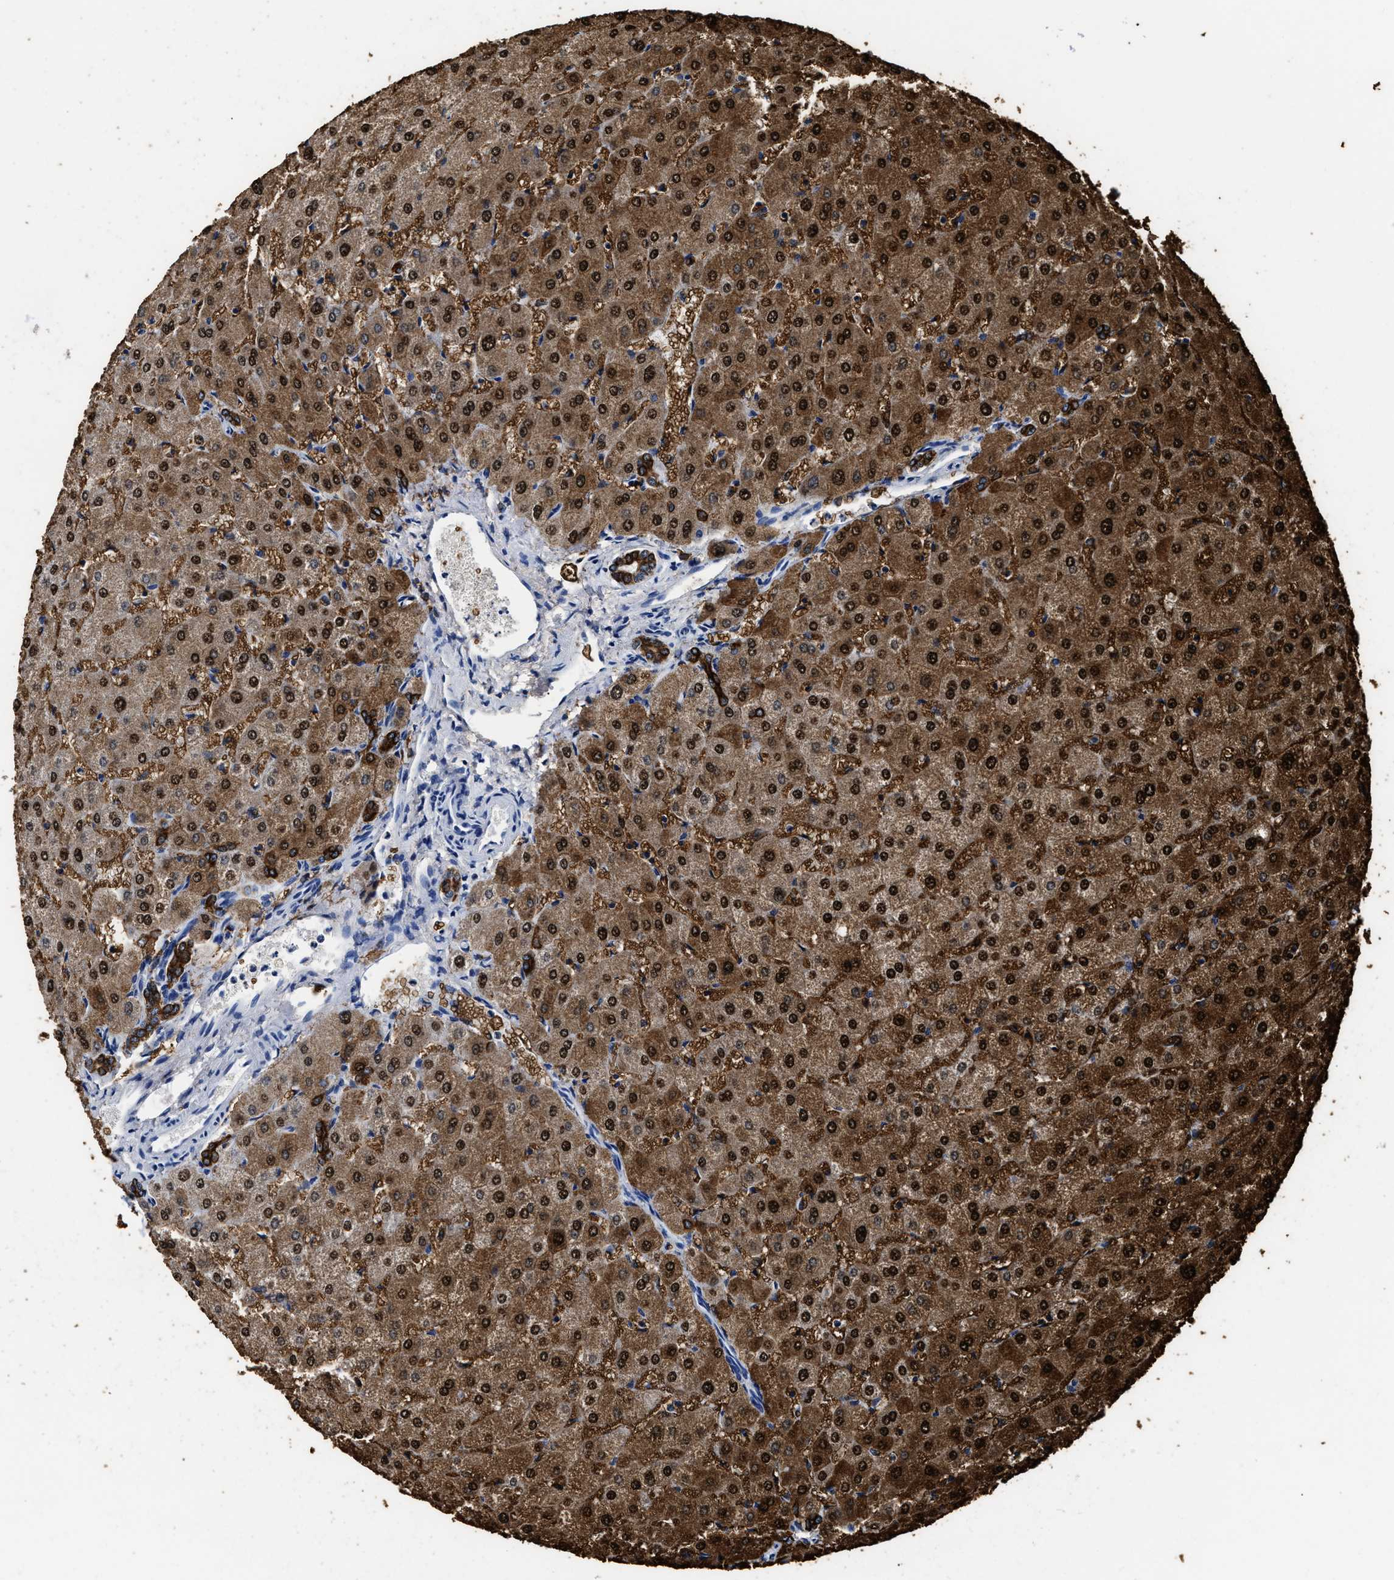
{"staining": {"intensity": "strong", "quantity": ">75%", "location": "cytoplasmic/membranous"}, "tissue": "liver", "cell_type": "Cholangiocytes", "image_type": "normal", "snomed": [{"axis": "morphology", "description": "Normal tissue, NOS"}, {"axis": "morphology", "description": "Fibrosis, NOS"}, {"axis": "topography", "description": "Liver"}], "caption": "Strong cytoplasmic/membranous positivity for a protein is seen in approximately >75% of cholangiocytes of normal liver using immunohistochemistry (IHC).", "gene": "CTNNA1", "patient": {"sex": "female", "age": 29}}